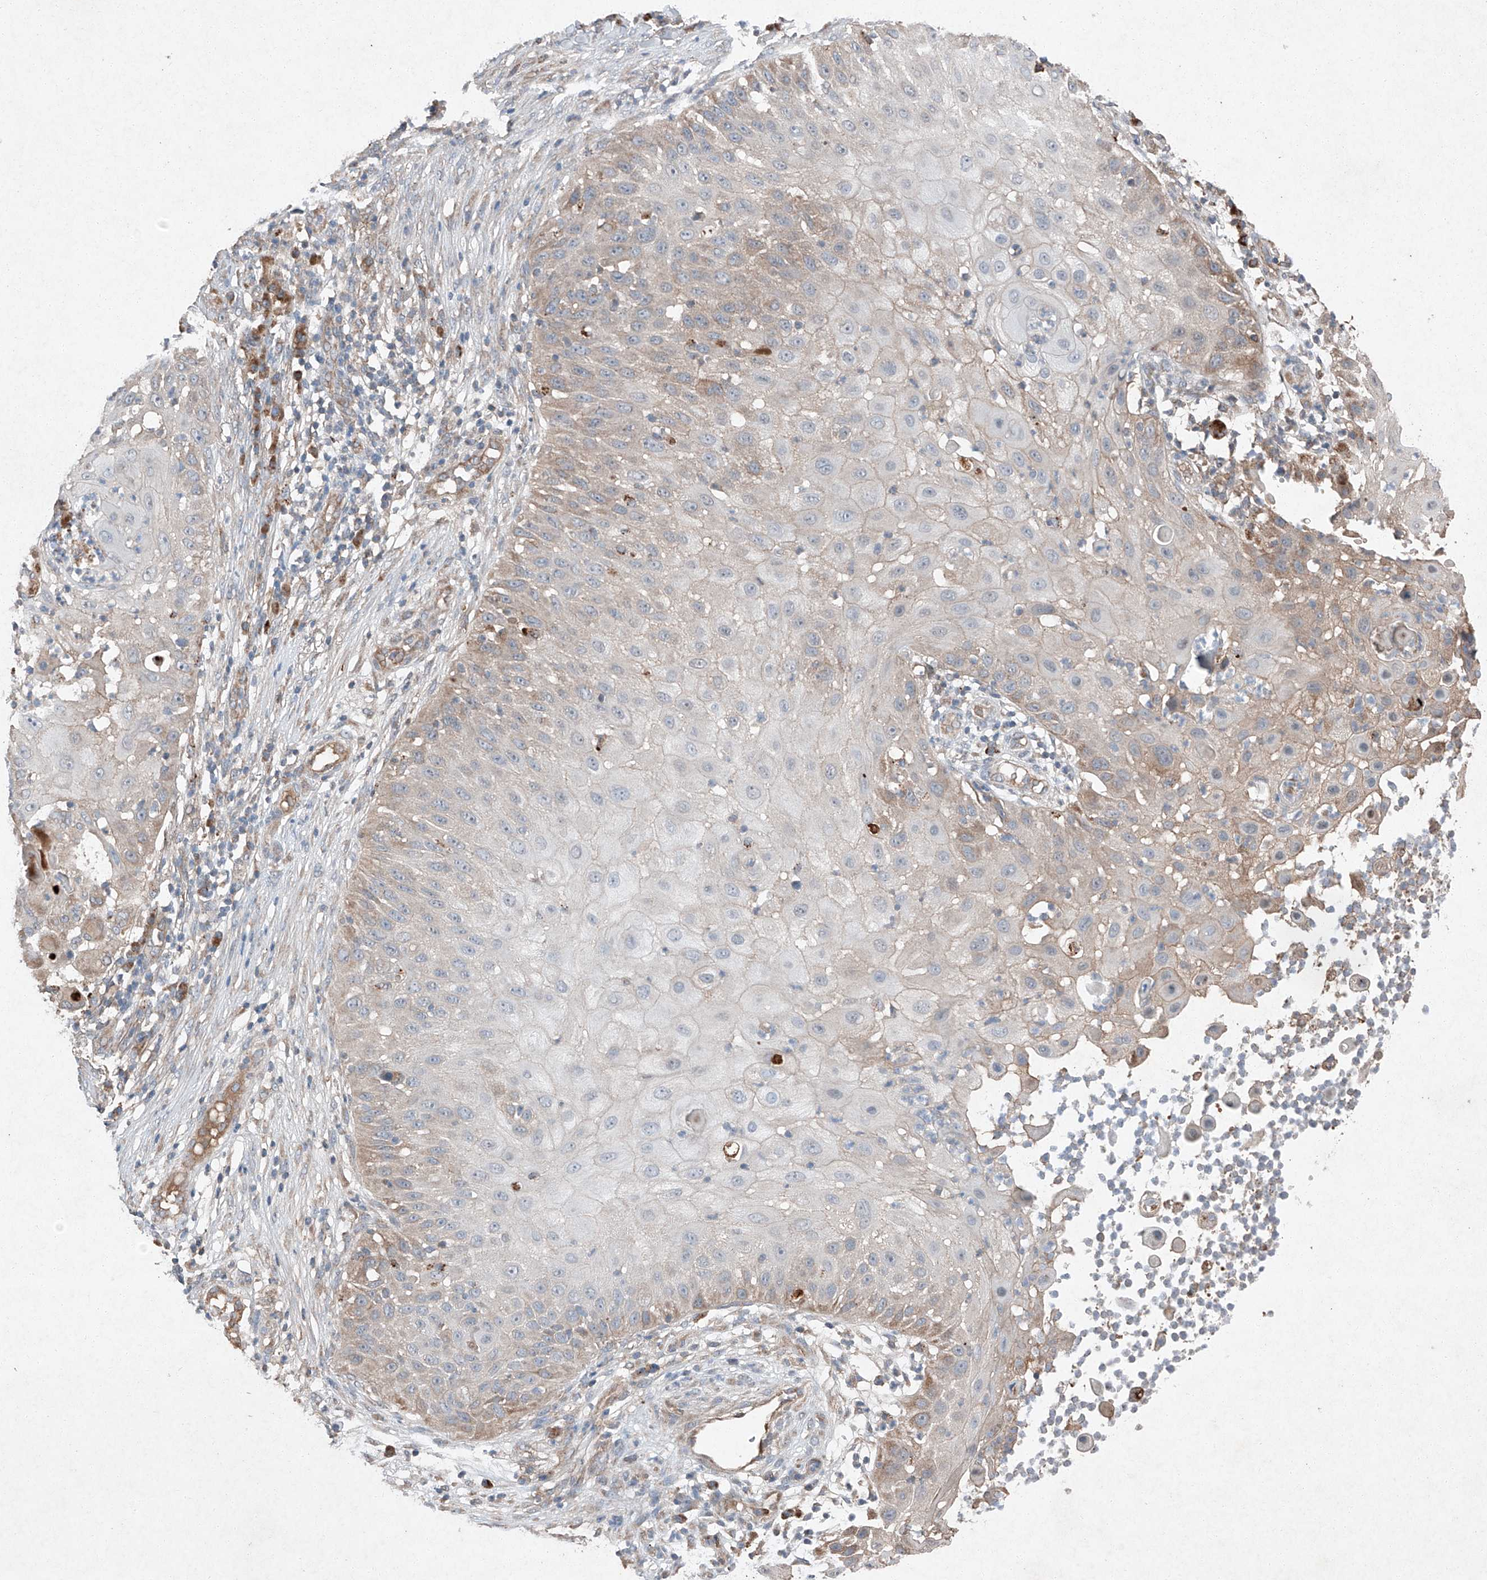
{"staining": {"intensity": "weak", "quantity": "25%-75%", "location": "cytoplasmic/membranous"}, "tissue": "skin cancer", "cell_type": "Tumor cells", "image_type": "cancer", "snomed": [{"axis": "morphology", "description": "Squamous cell carcinoma, NOS"}, {"axis": "topography", "description": "Skin"}], "caption": "Human skin cancer stained with a protein marker displays weak staining in tumor cells.", "gene": "RUSC1", "patient": {"sex": "female", "age": 44}}